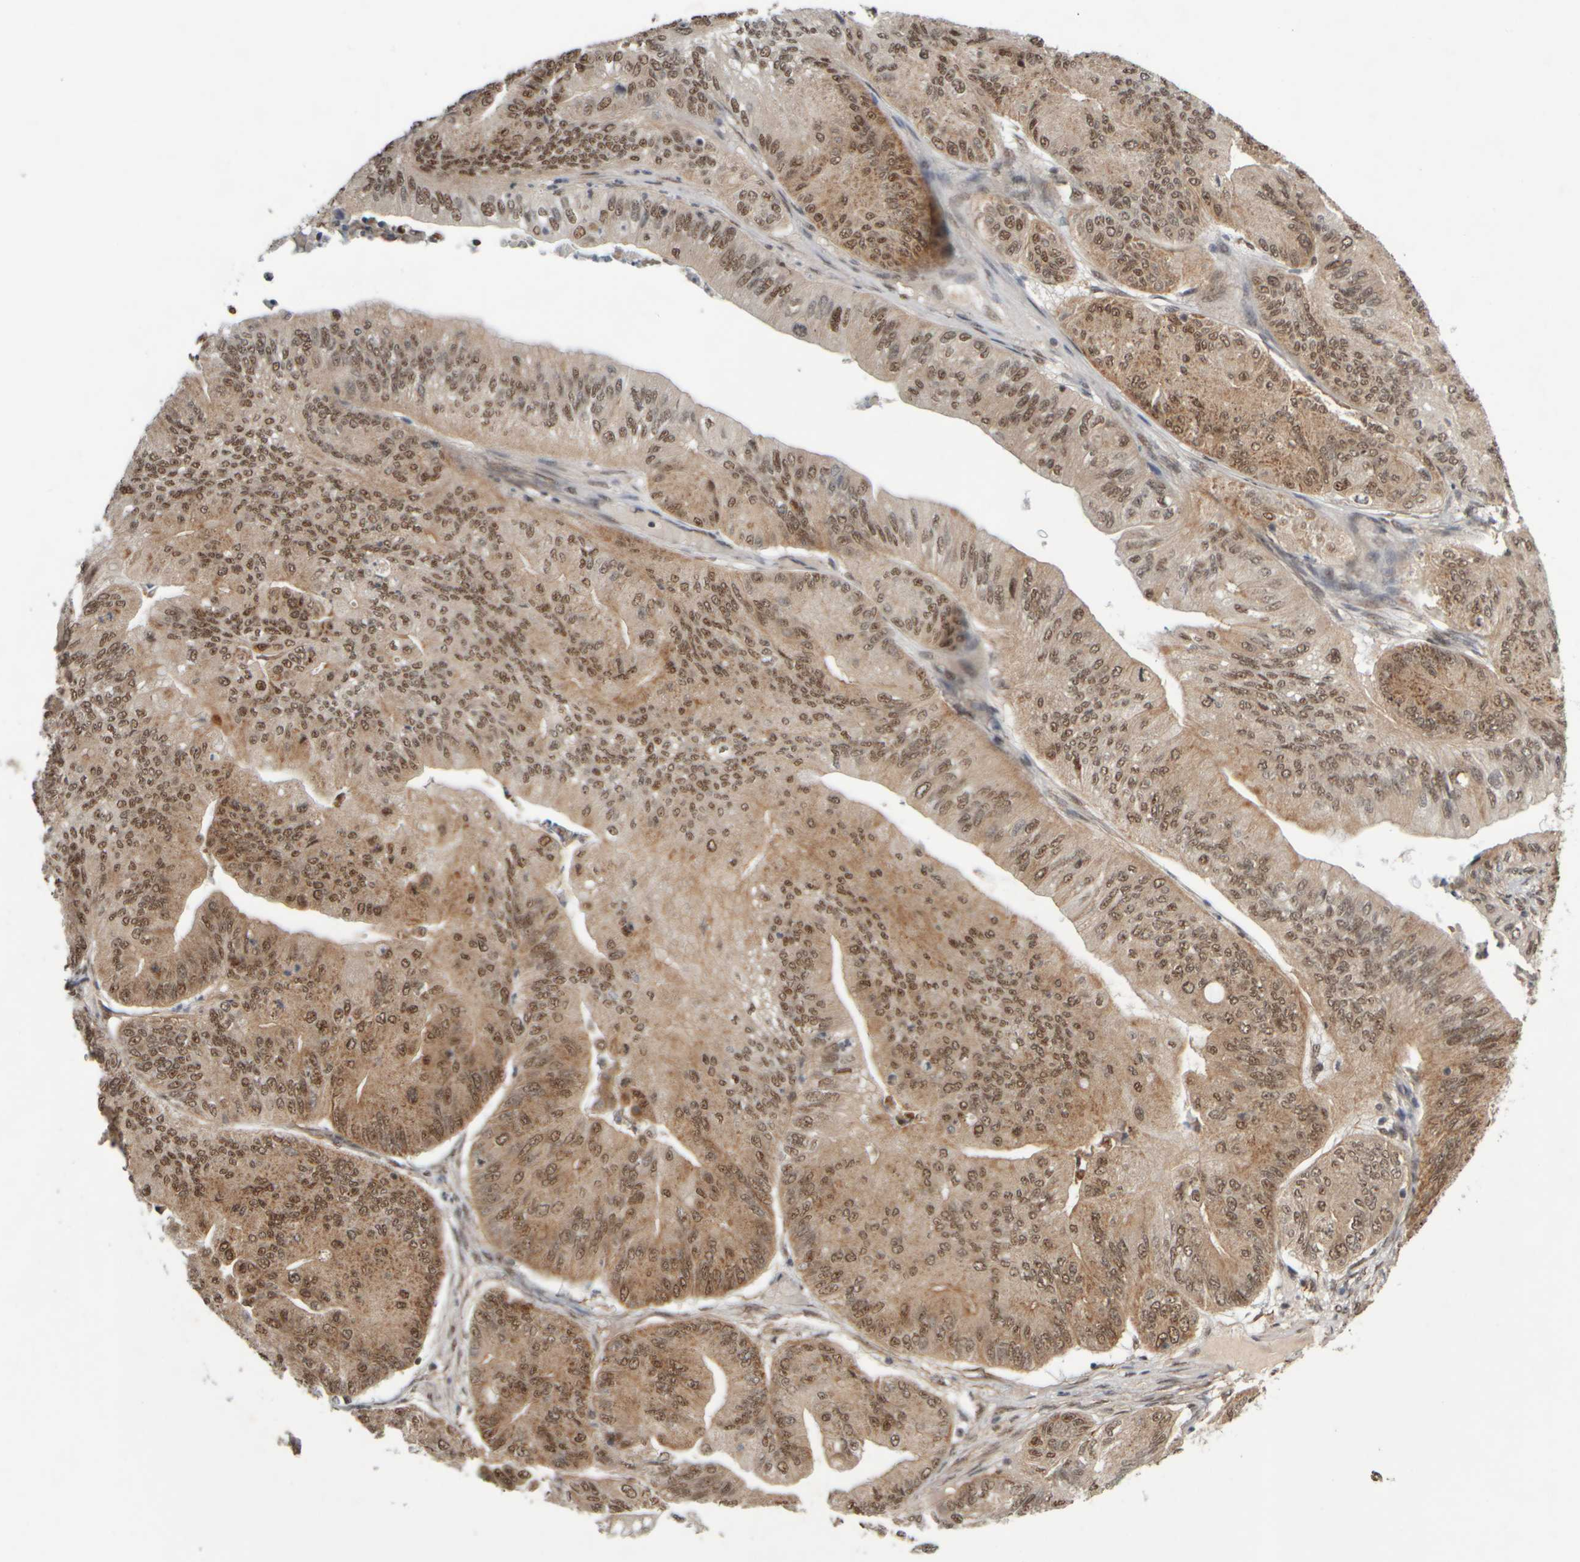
{"staining": {"intensity": "moderate", "quantity": ">75%", "location": "cytoplasmic/membranous,nuclear"}, "tissue": "ovarian cancer", "cell_type": "Tumor cells", "image_type": "cancer", "snomed": [{"axis": "morphology", "description": "Cystadenocarcinoma, mucinous, NOS"}, {"axis": "topography", "description": "Ovary"}], "caption": "Immunohistochemical staining of human ovarian cancer displays moderate cytoplasmic/membranous and nuclear protein expression in approximately >75% of tumor cells.", "gene": "SYNRG", "patient": {"sex": "female", "age": 61}}